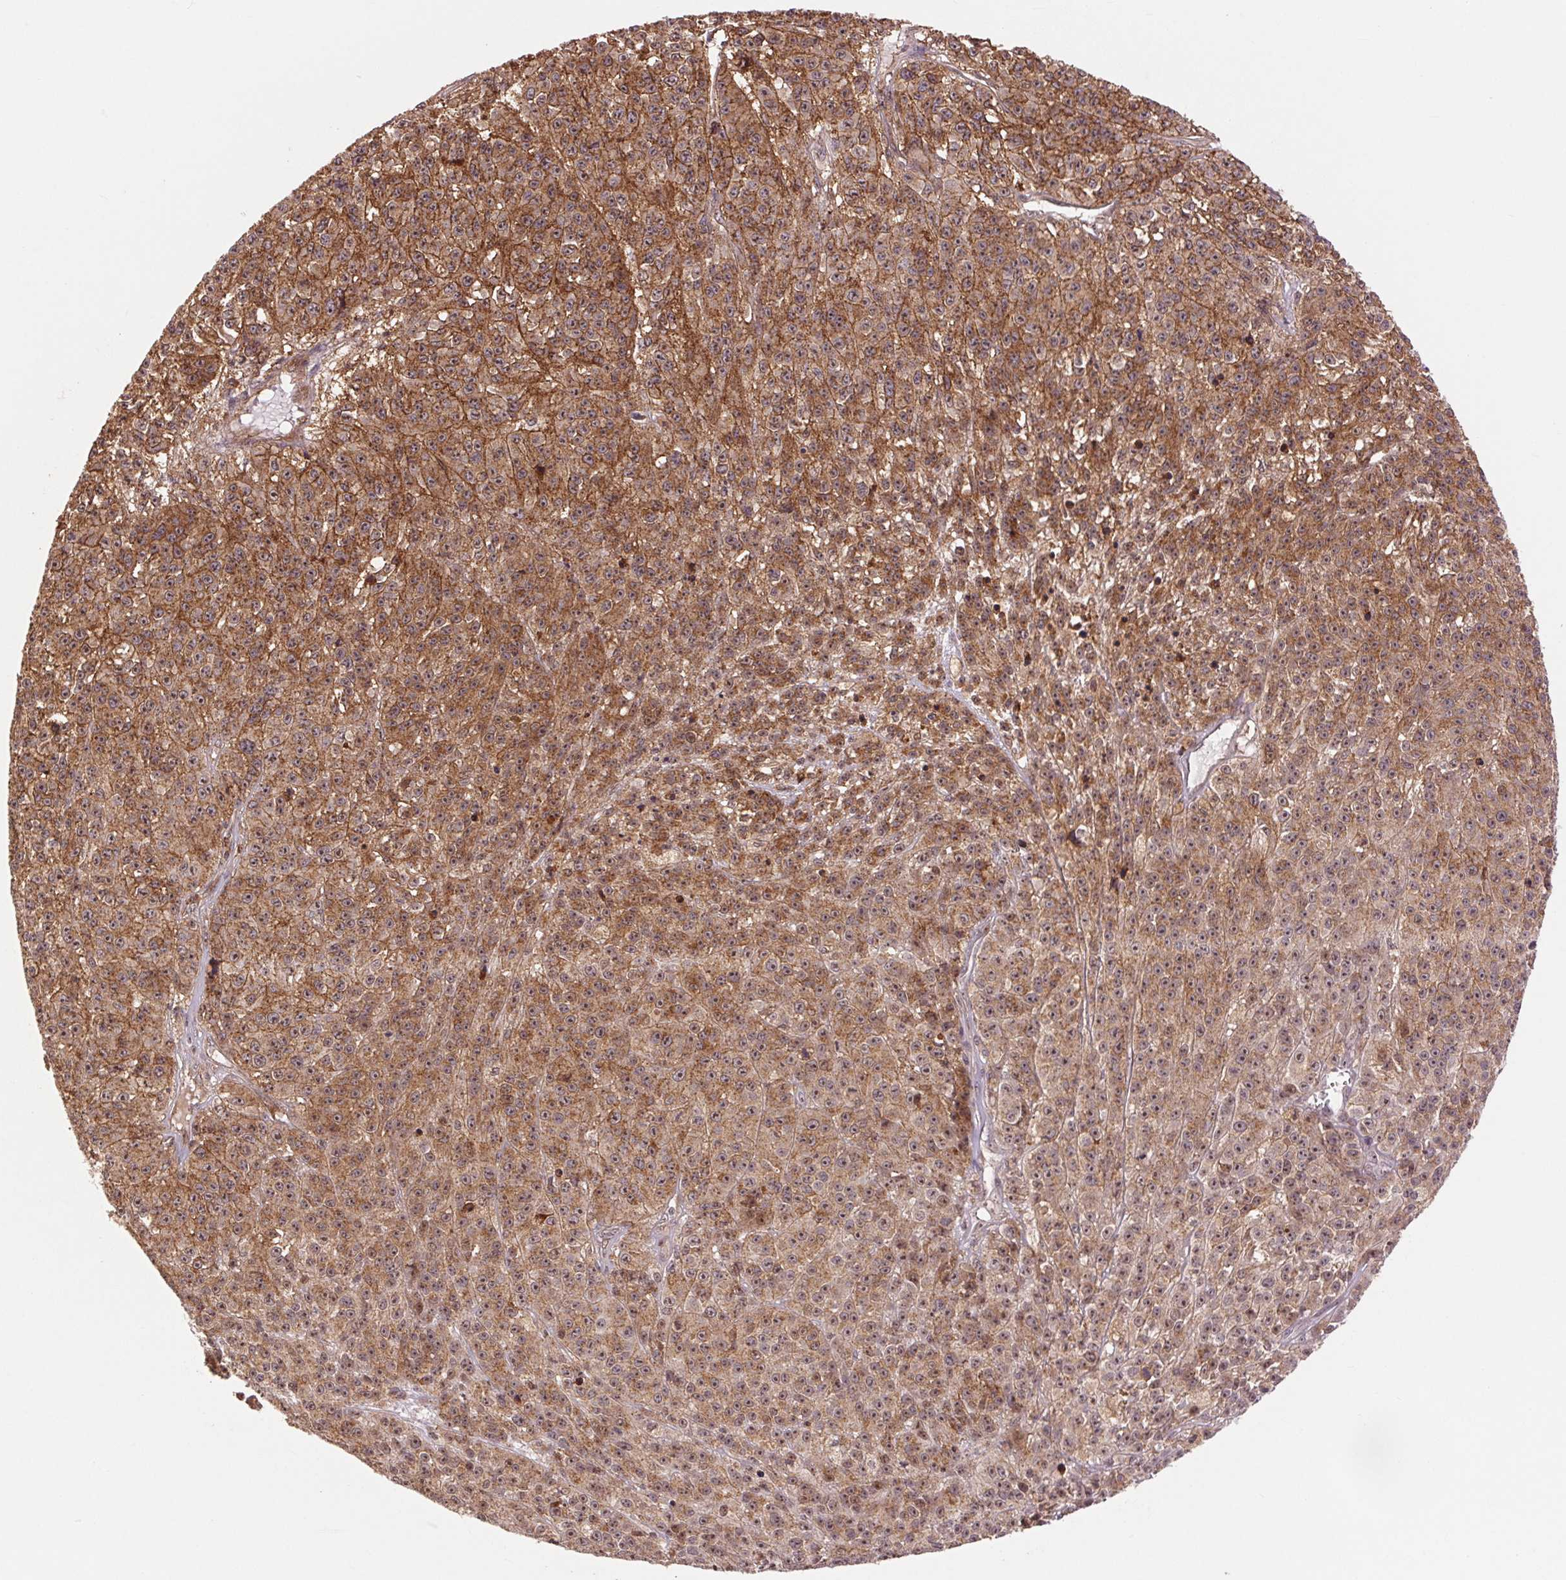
{"staining": {"intensity": "strong", "quantity": ">75%", "location": "cytoplasmic/membranous"}, "tissue": "melanoma", "cell_type": "Tumor cells", "image_type": "cancer", "snomed": [{"axis": "morphology", "description": "Malignant melanoma, NOS"}, {"axis": "topography", "description": "Skin"}], "caption": "Immunohistochemistry (IHC) (DAB (3,3'-diaminobenzidine)) staining of human melanoma shows strong cytoplasmic/membranous protein expression in about >75% of tumor cells. (DAB (3,3'-diaminobenzidine) = brown stain, brightfield microscopy at high magnification).", "gene": "CHMP4B", "patient": {"sex": "female", "age": 58}}